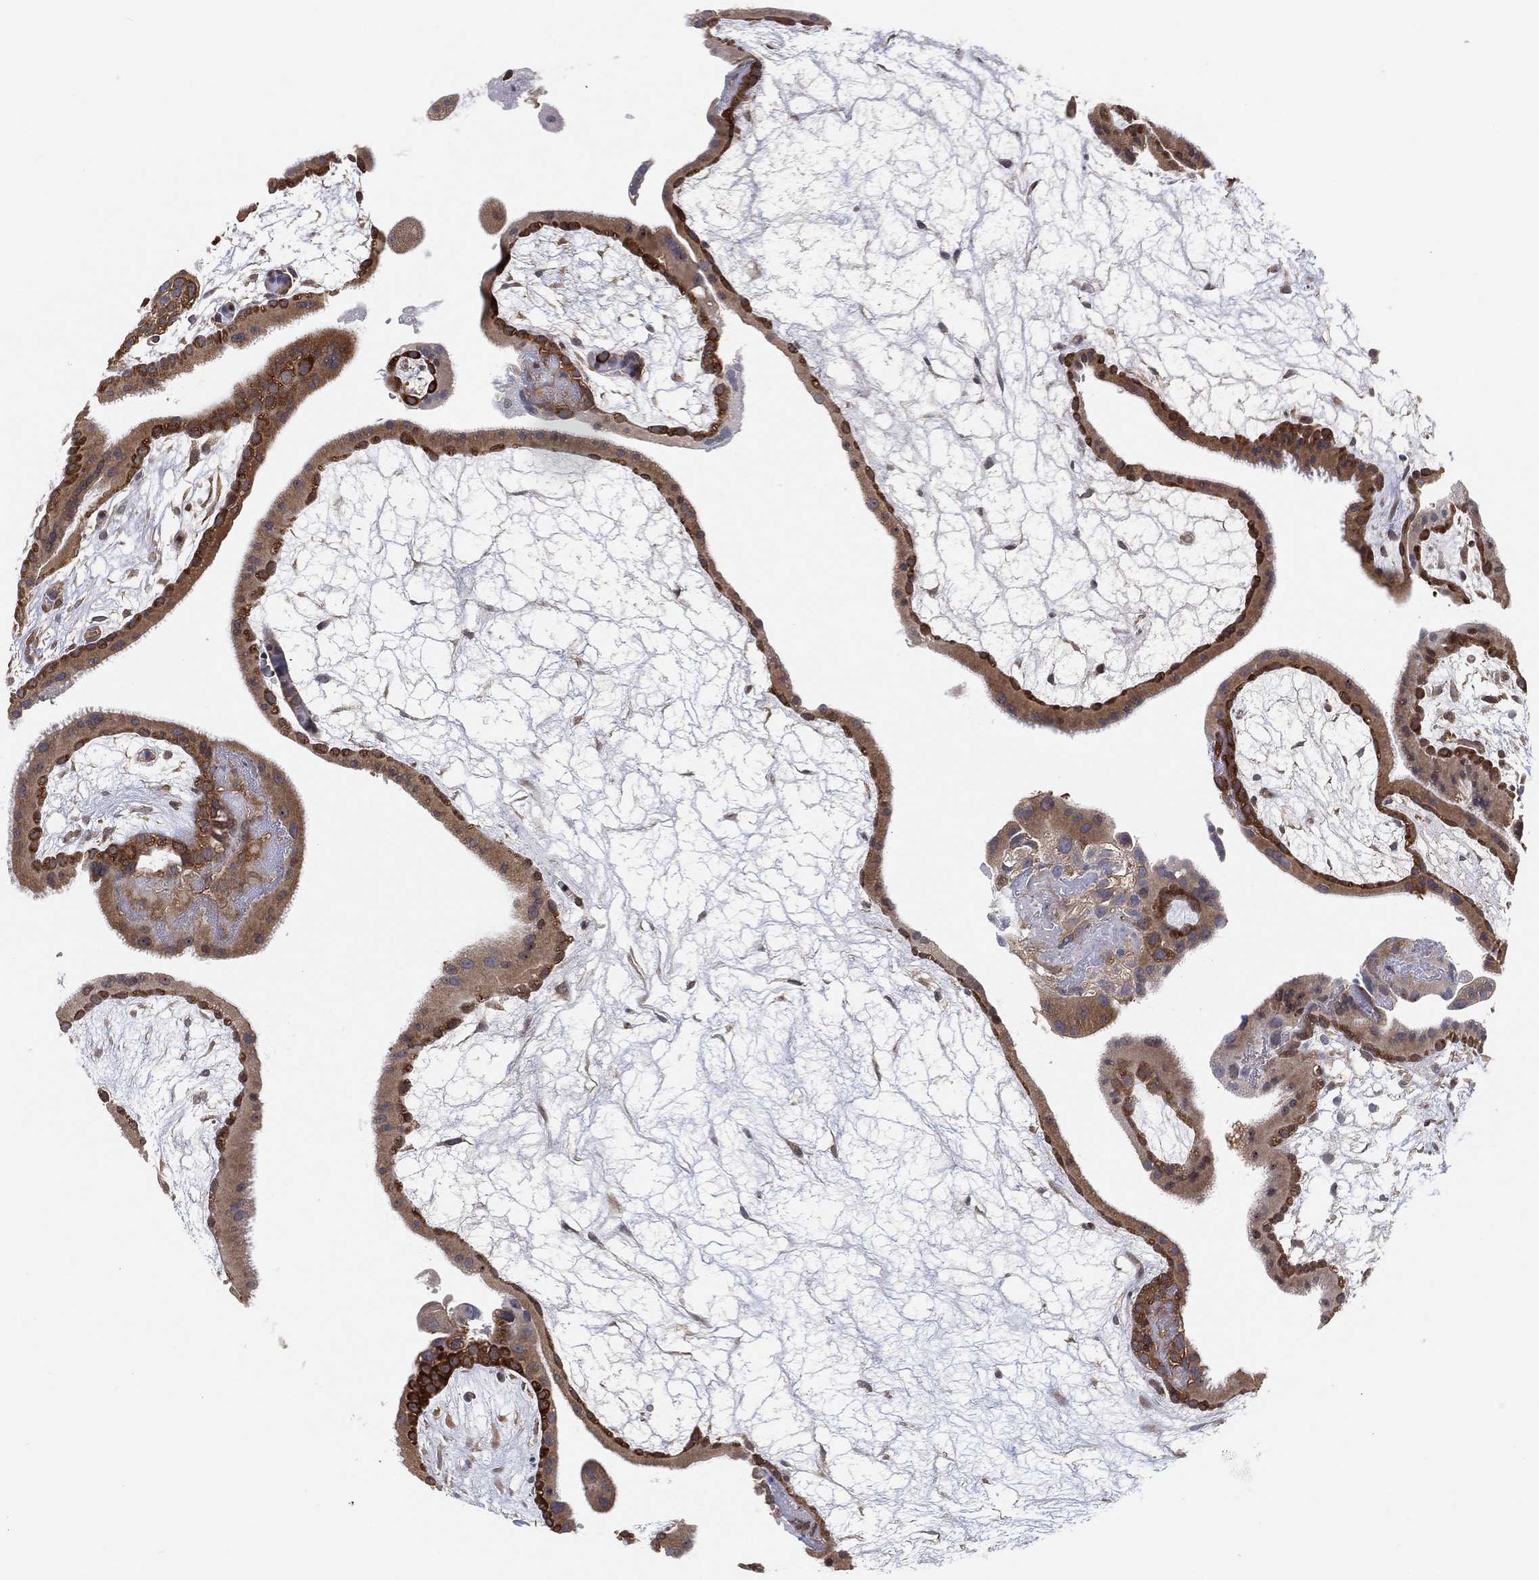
{"staining": {"intensity": "weak", "quantity": "<25%", "location": "cytoplasmic/membranous"}, "tissue": "placenta", "cell_type": "Decidual cells", "image_type": "normal", "snomed": [{"axis": "morphology", "description": "Normal tissue, NOS"}, {"axis": "topography", "description": "Placenta"}], "caption": "IHC photomicrograph of unremarkable placenta stained for a protein (brown), which exhibits no positivity in decidual cells.", "gene": "TMTC4", "patient": {"sex": "female", "age": 19}}